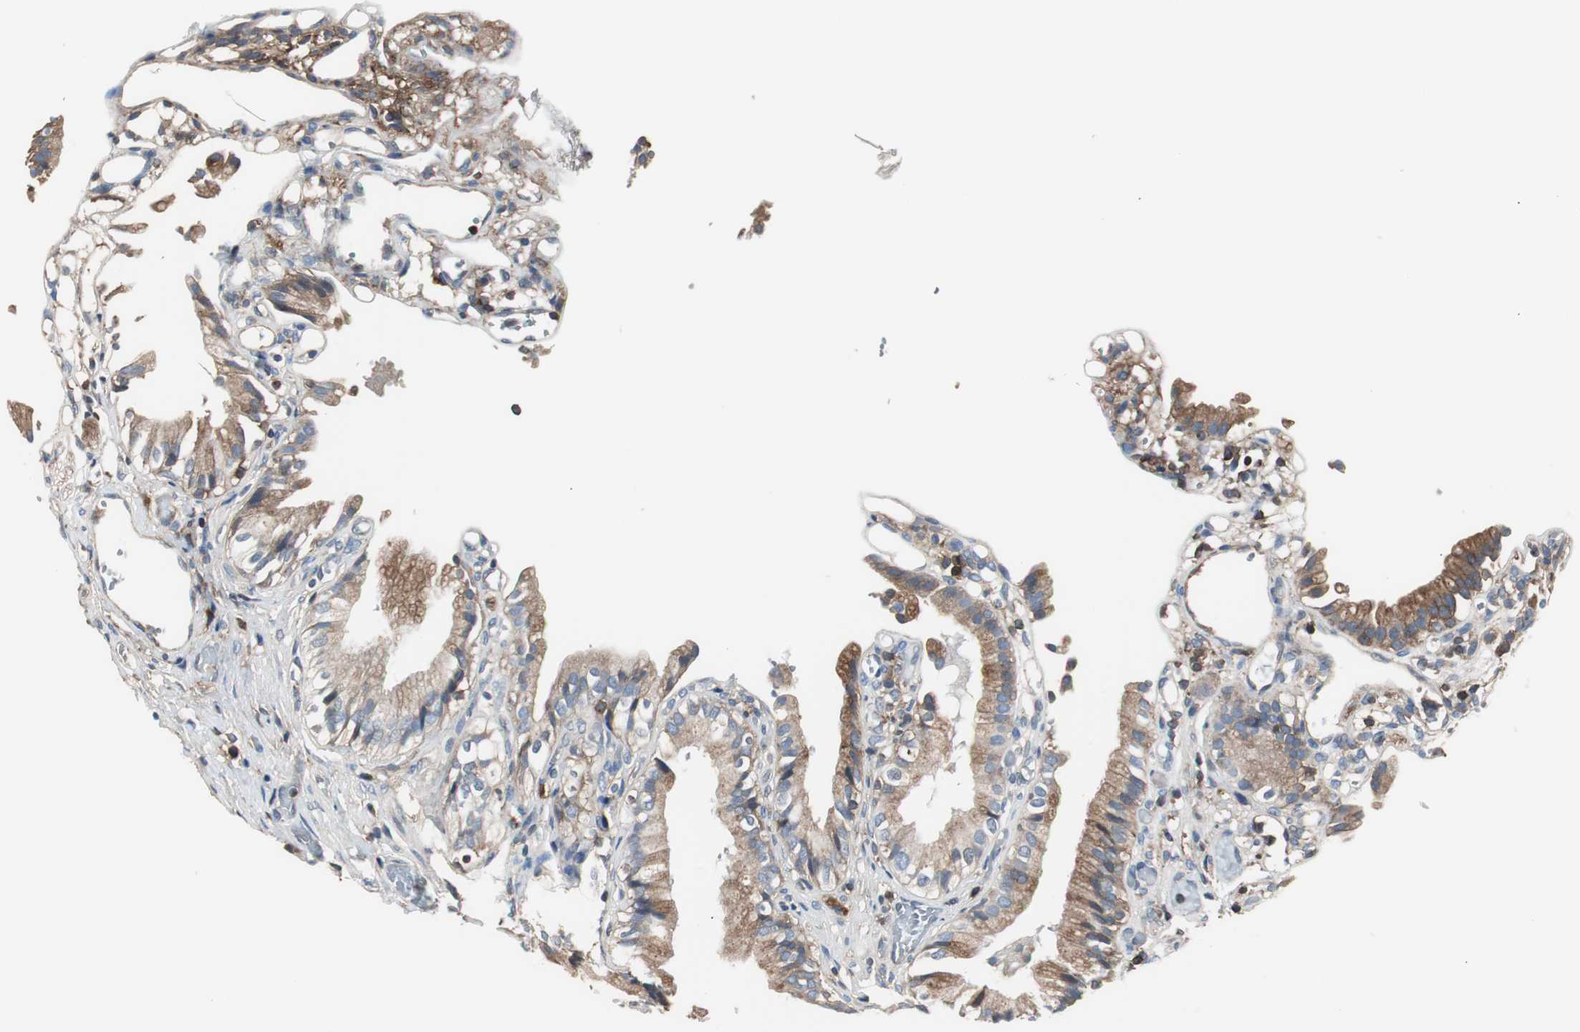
{"staining": {"intensity": "moderate", "quantity": ">75%", "location": "cytoplasmic/membranous"}, "tissue": "gallbladder", "cell_type": "Glandular cells", "image_type": "normal", "snomed": [{"axis": "morphology", "description": "Normal tissue, NOS"}, {"axis": "topography", "description": "Gallbladder"}], "caption": "A photomicrograph of human gallbladder stained for a protein demonstrates moderate cytoplasmic/membranous brown staining in glandular cells.", "gene": "B2M", "patient": {"sex": "male", "age": 65}}